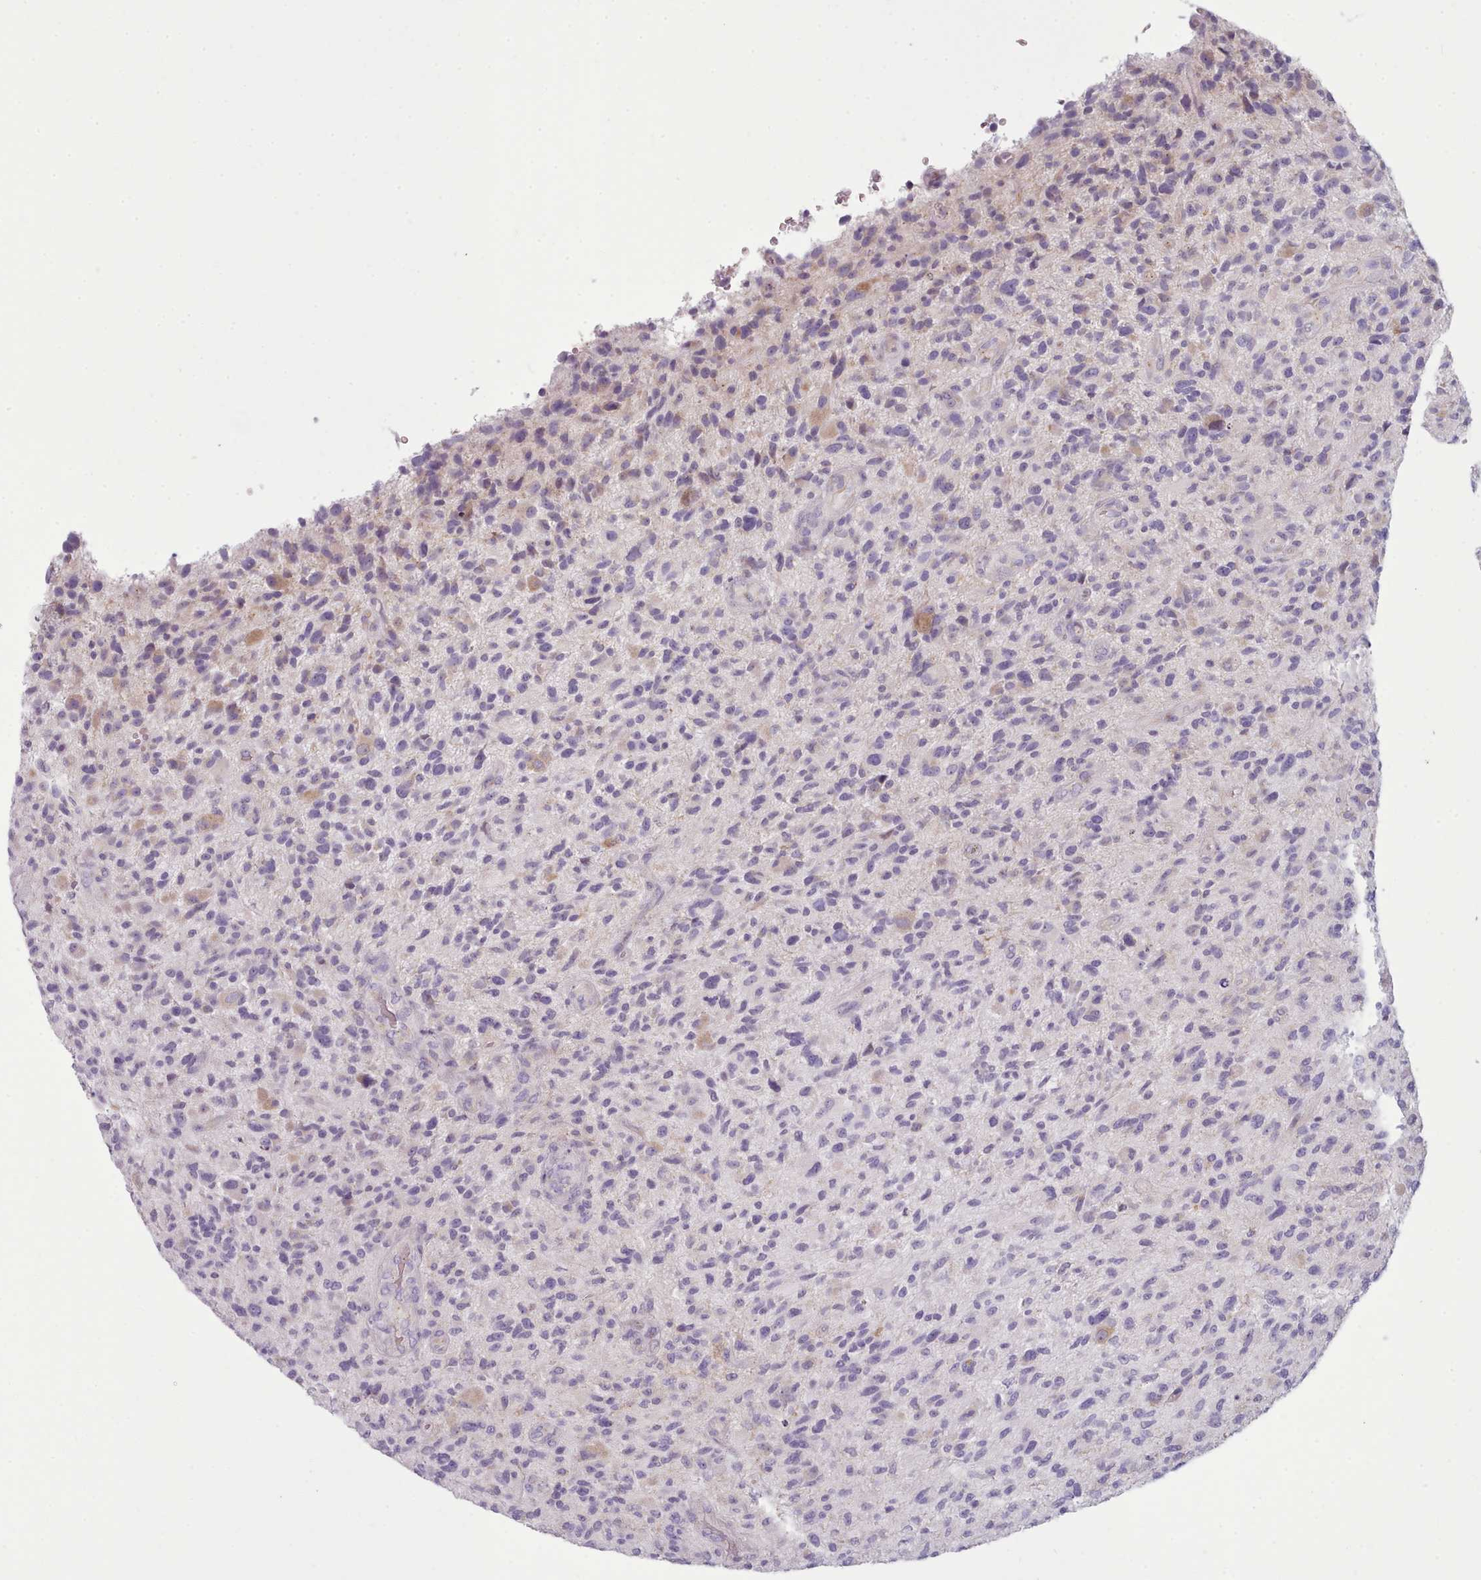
{"staining": {"intensity": "negative", "quantity": "none", "location": "none"}, "tissue": "glioma", "cell_type": "Tumor cells", "image_type": "cancer", "snomed": [{"axis": "morphology", "description": "Glioma, malignant, High grade"}, {"axis": "topography", "description": "Brain"}], "caption": "Glioma was stained to show a protein in brown. There is no significant staining in tumor cells. The staining was performed using DAB to visualize the protein expression in brown, while the nuclei were stained in blue with hematoxylin (Magnification: 20x).", "gene": "MYRFL", "patient": {"sex": "male", "age": 47}}